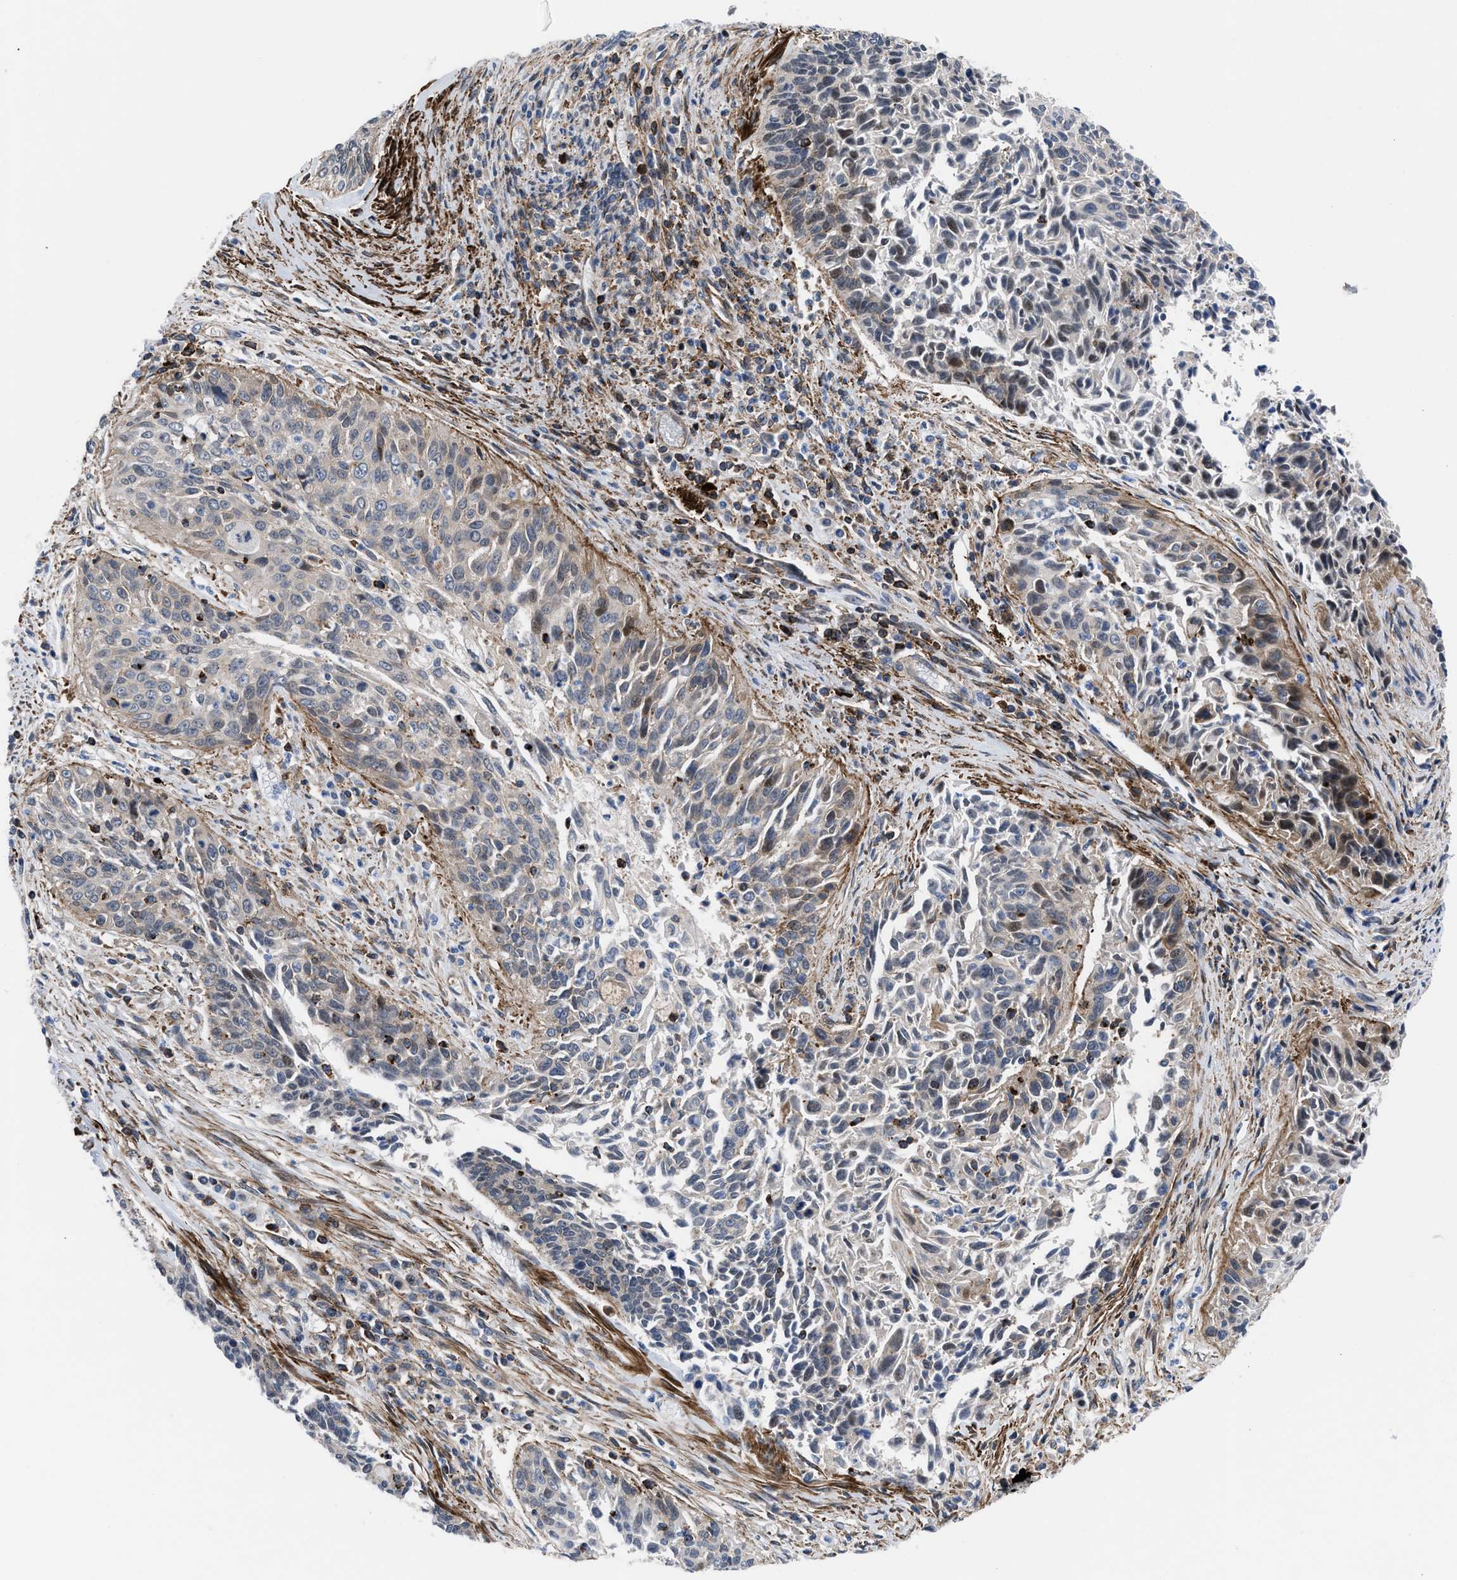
{"staining": {"intensity": "moderate", "quantity": "<25%", "location": "nuclear"}, "tissue": "cervical cancer", "cell_type": "Tumor cells", "image_type": "cancer", "snomed": [{"axis": "morphology", "description": "Squamous cell carcinoma, NOS"}, {"axis": "topography", "description": "Cervix"}], "caption": "Protein expression by immunohistochemistry (IHC) exhibits moderate nuclear positivity in about <25% of tumor cells in cervical squamous cell carcinoma.", "gene": "SPAST", "patient": {"sex": "female", "age": 55}}